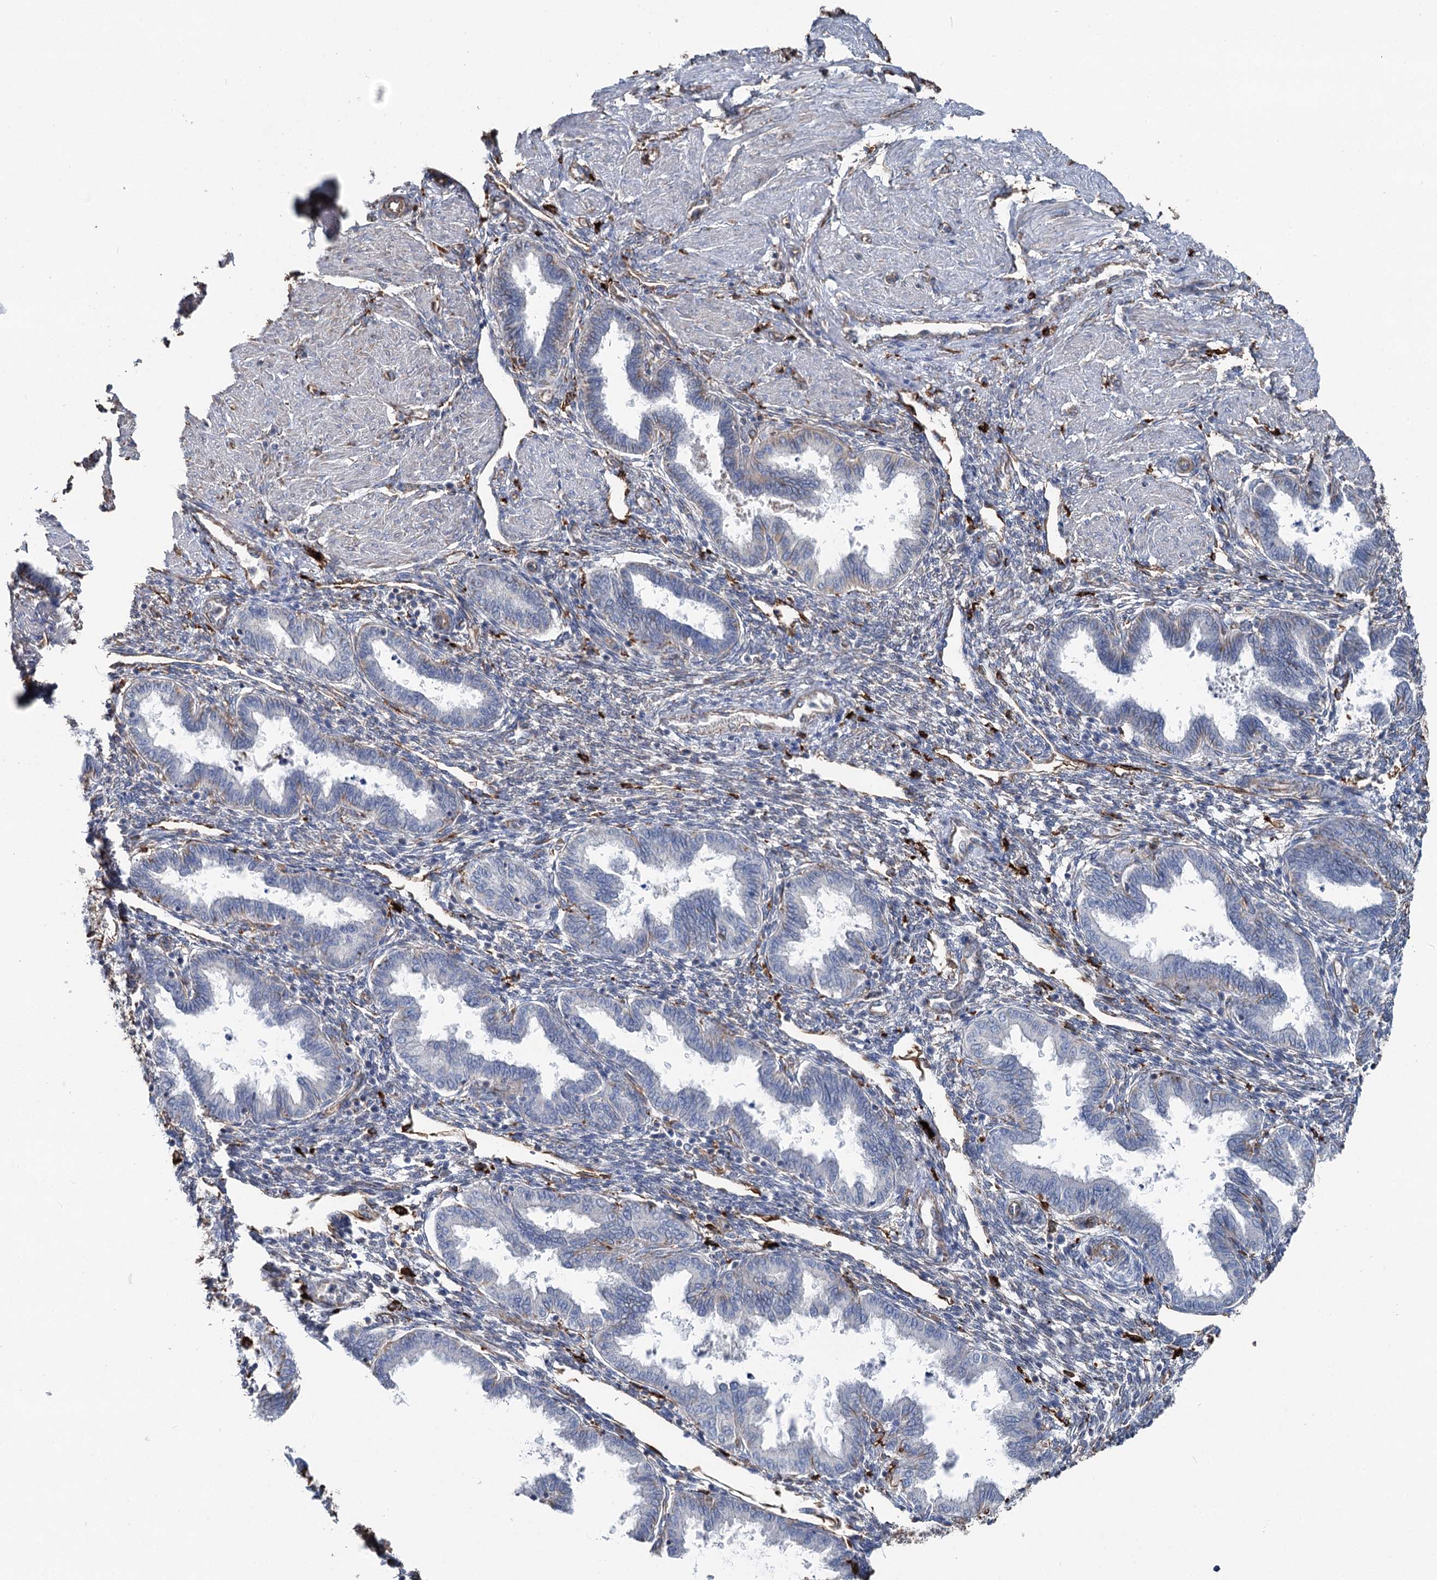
{"staining": {"intensity": "negative", "quantity": "none", "location": "none"}, "tissue": "endometrium", "cell_type": "Cells in endometrial stroma", "image_type": "normal", "snomed": [{"axis": "morphology", "description": "Normal tissue, NOS"}, {"axis": "topography", "description": "Endometrium"}], "caption": "Cells in endometrial stroma are negative for brown protein staining in normal endometrium. (Immunohistochemistry, brightfield microscopy, high magnification).", "gene": "CLEC4M", "patient": {"sex": "female", "age": 33}}